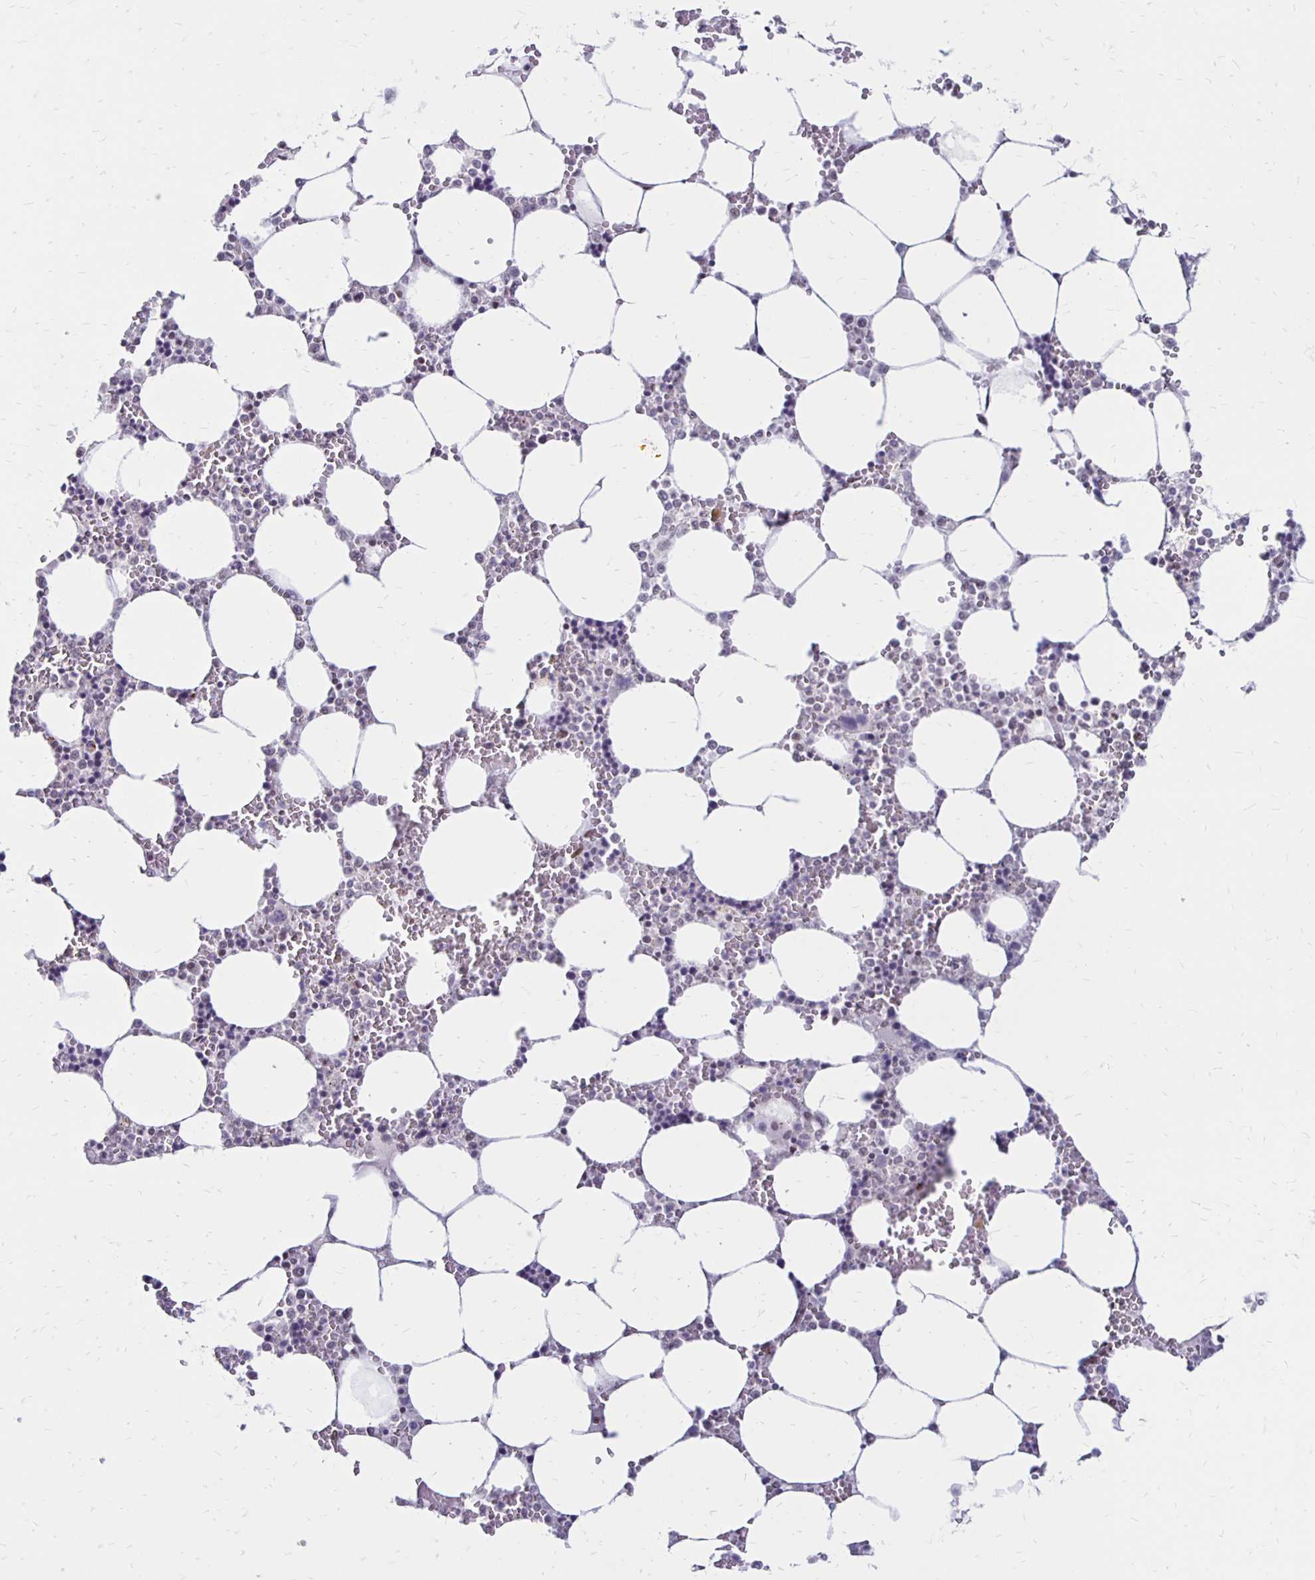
{"staining": {"intensity": "negative", "quantity": "none", "location": "none"}, "tissue": "bone marrow", "cell_type": "Hematopoietic cells", "image_type": "normal", "snomed": [{"axis": "morphology", "description": "Normal tissue, NOS"}, {"axis": "topography", "description": "Bone marrow"}], "caption": "The immunohistochemistry histopathology image has no significant expression in hematopoietic cells of bone marrow.", "gene": "DDB2", "patient": {"sex": "male", "age": 64}}